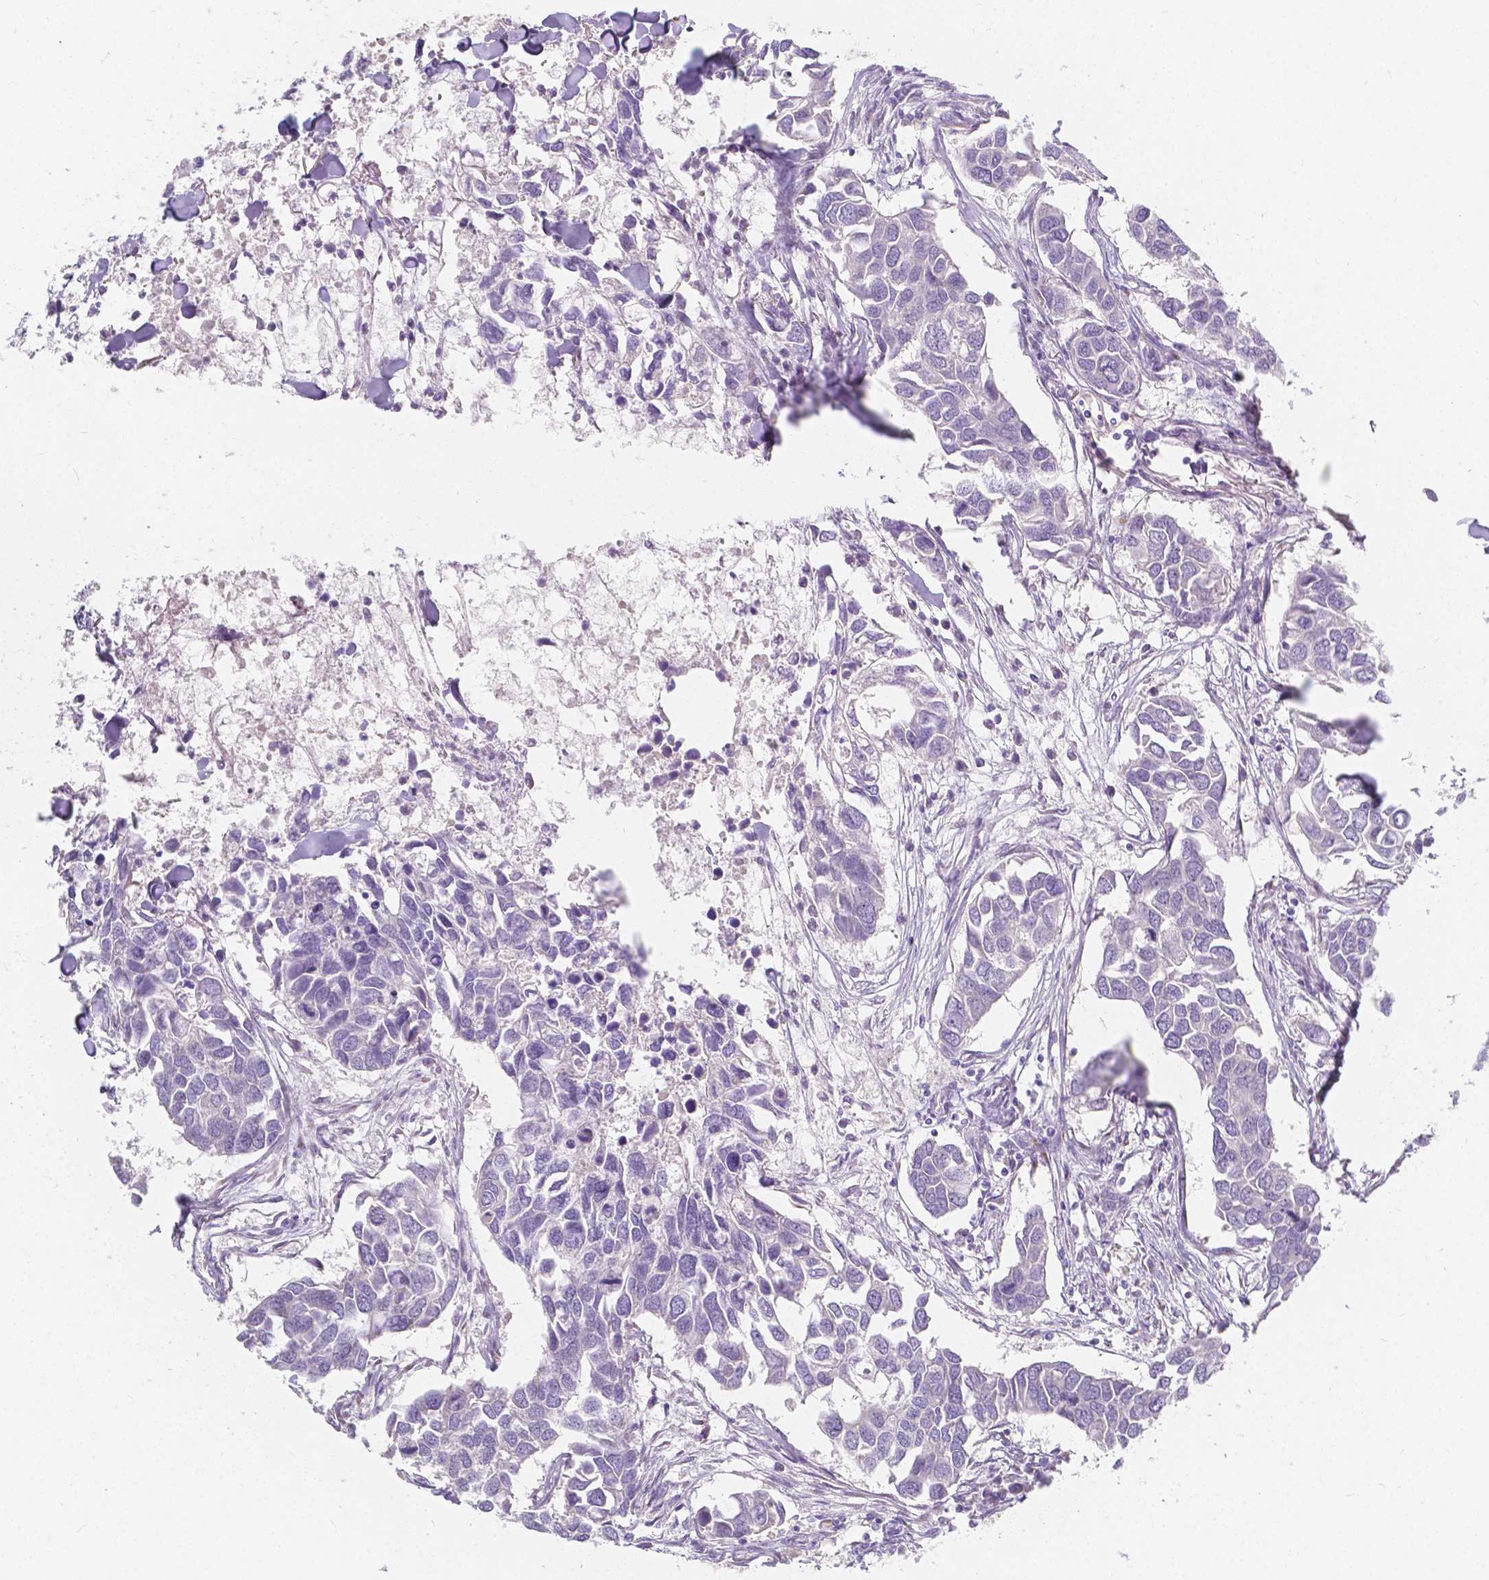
{"staining": {"intensity": "negative", "quantity": "none", "location": "none"}, "tissue": "breast cancer", "cell_type": "Tumor cells", "image_type": "cancer", "snomed": [{"axis": "morphology", "description": "Duct carcinoma"}, {"axis": "topography", "description": "Breast"}], "caption": "A high-resolution micrograph shows immunohistochemistry (IHC) staining of breast cancer (infiltrating ductal carcinoma), which shows no significant positivity in tumor cells.", "gene": "RNF186", "patient": {"sex": "female", "age": 83}}